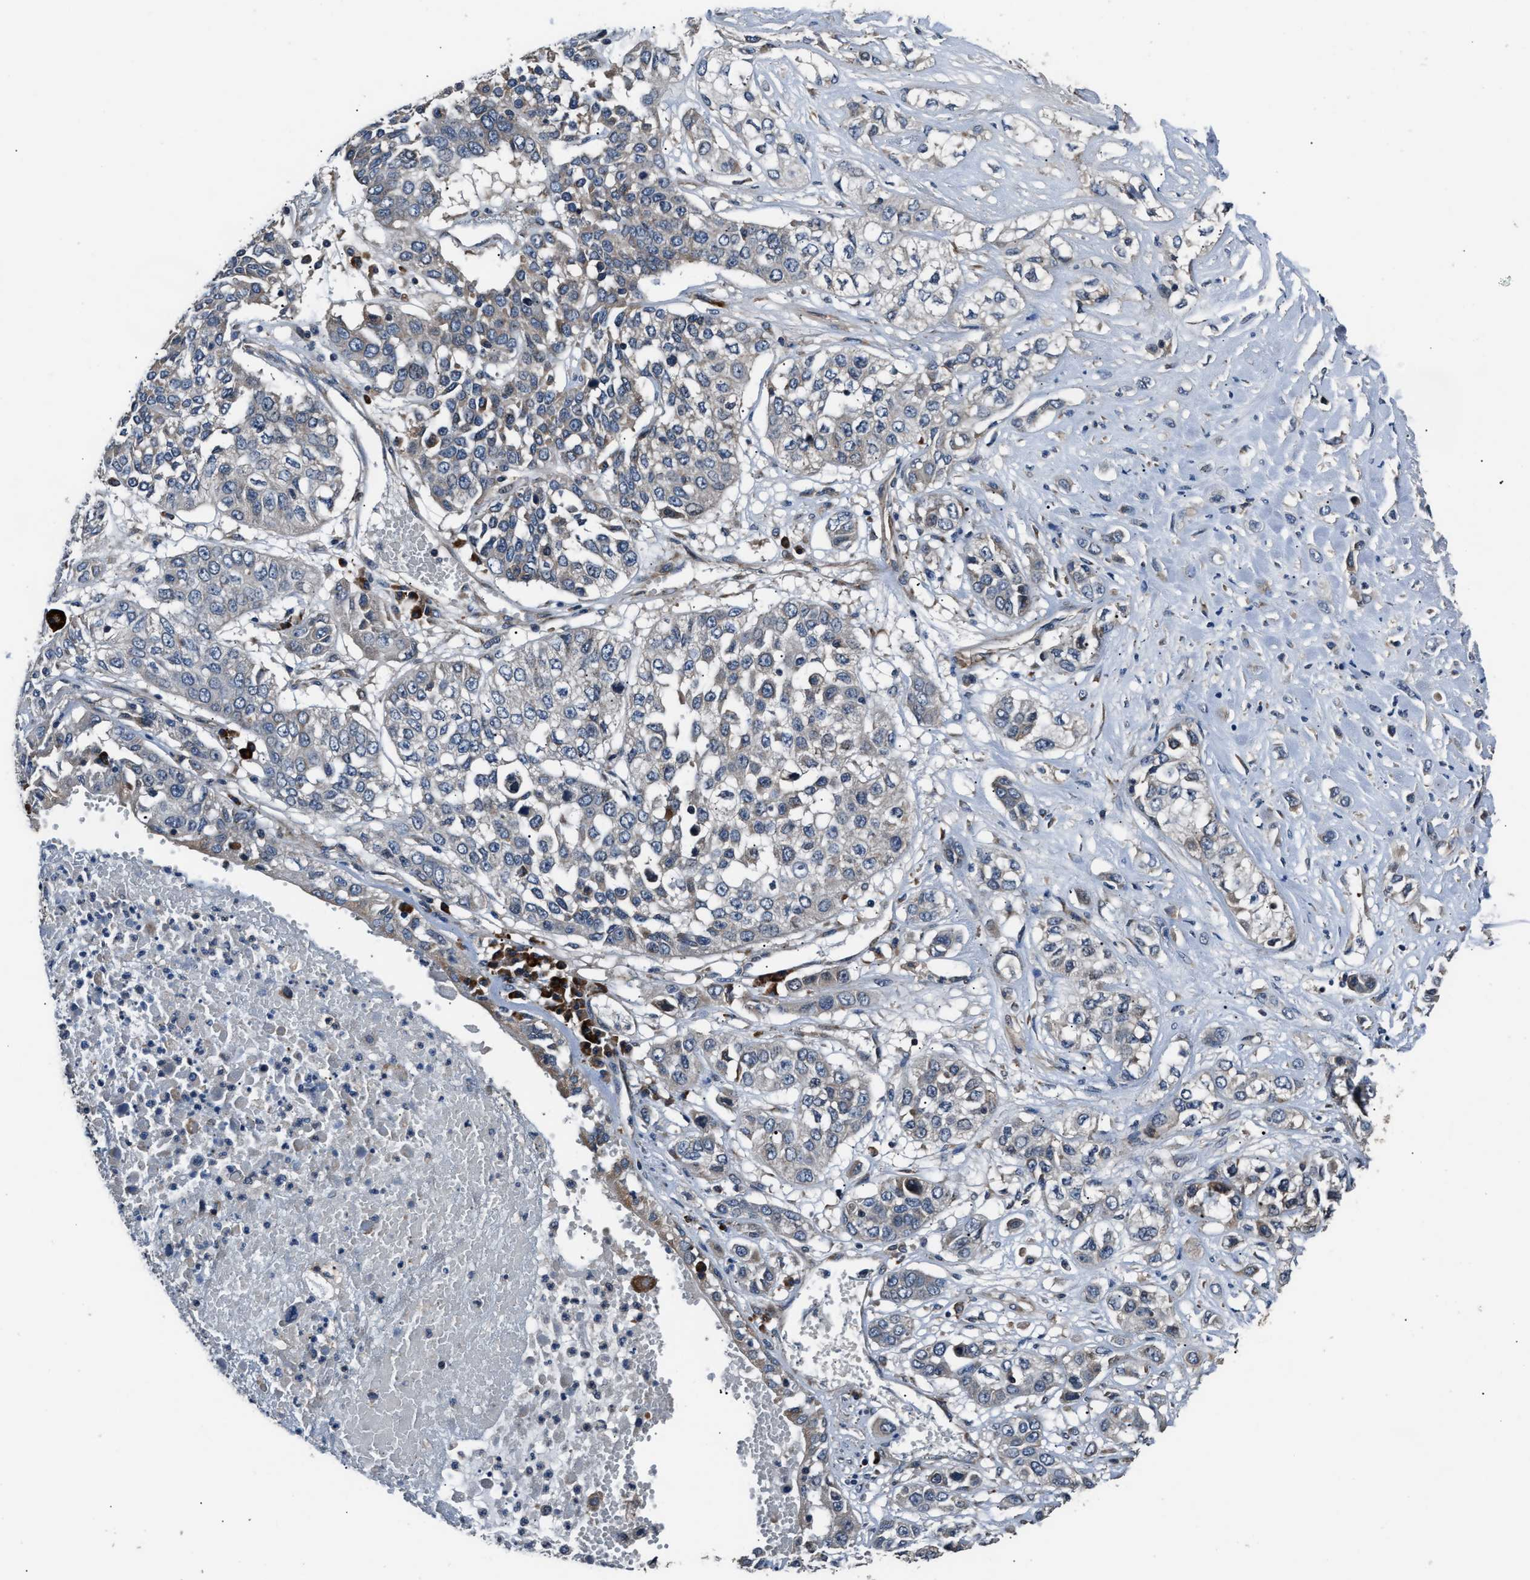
{"staining": {"intensity": "negative", "quantity": "none", "location": "none"}, "tissue": "lung cancer", "cell_type": "Tumor cells", "image_type": "cancer", "snomed": [{"axis": "morphology", "description": "Squamous cell carcinoma, NOS"}, {"axis": "topography", "description": "Lung"}], "caption": "The image shows no significant expression in tumor cells of lung cancer.", "gene": "IMPDH2", "patient": {"sex": "male", "age": 71}}